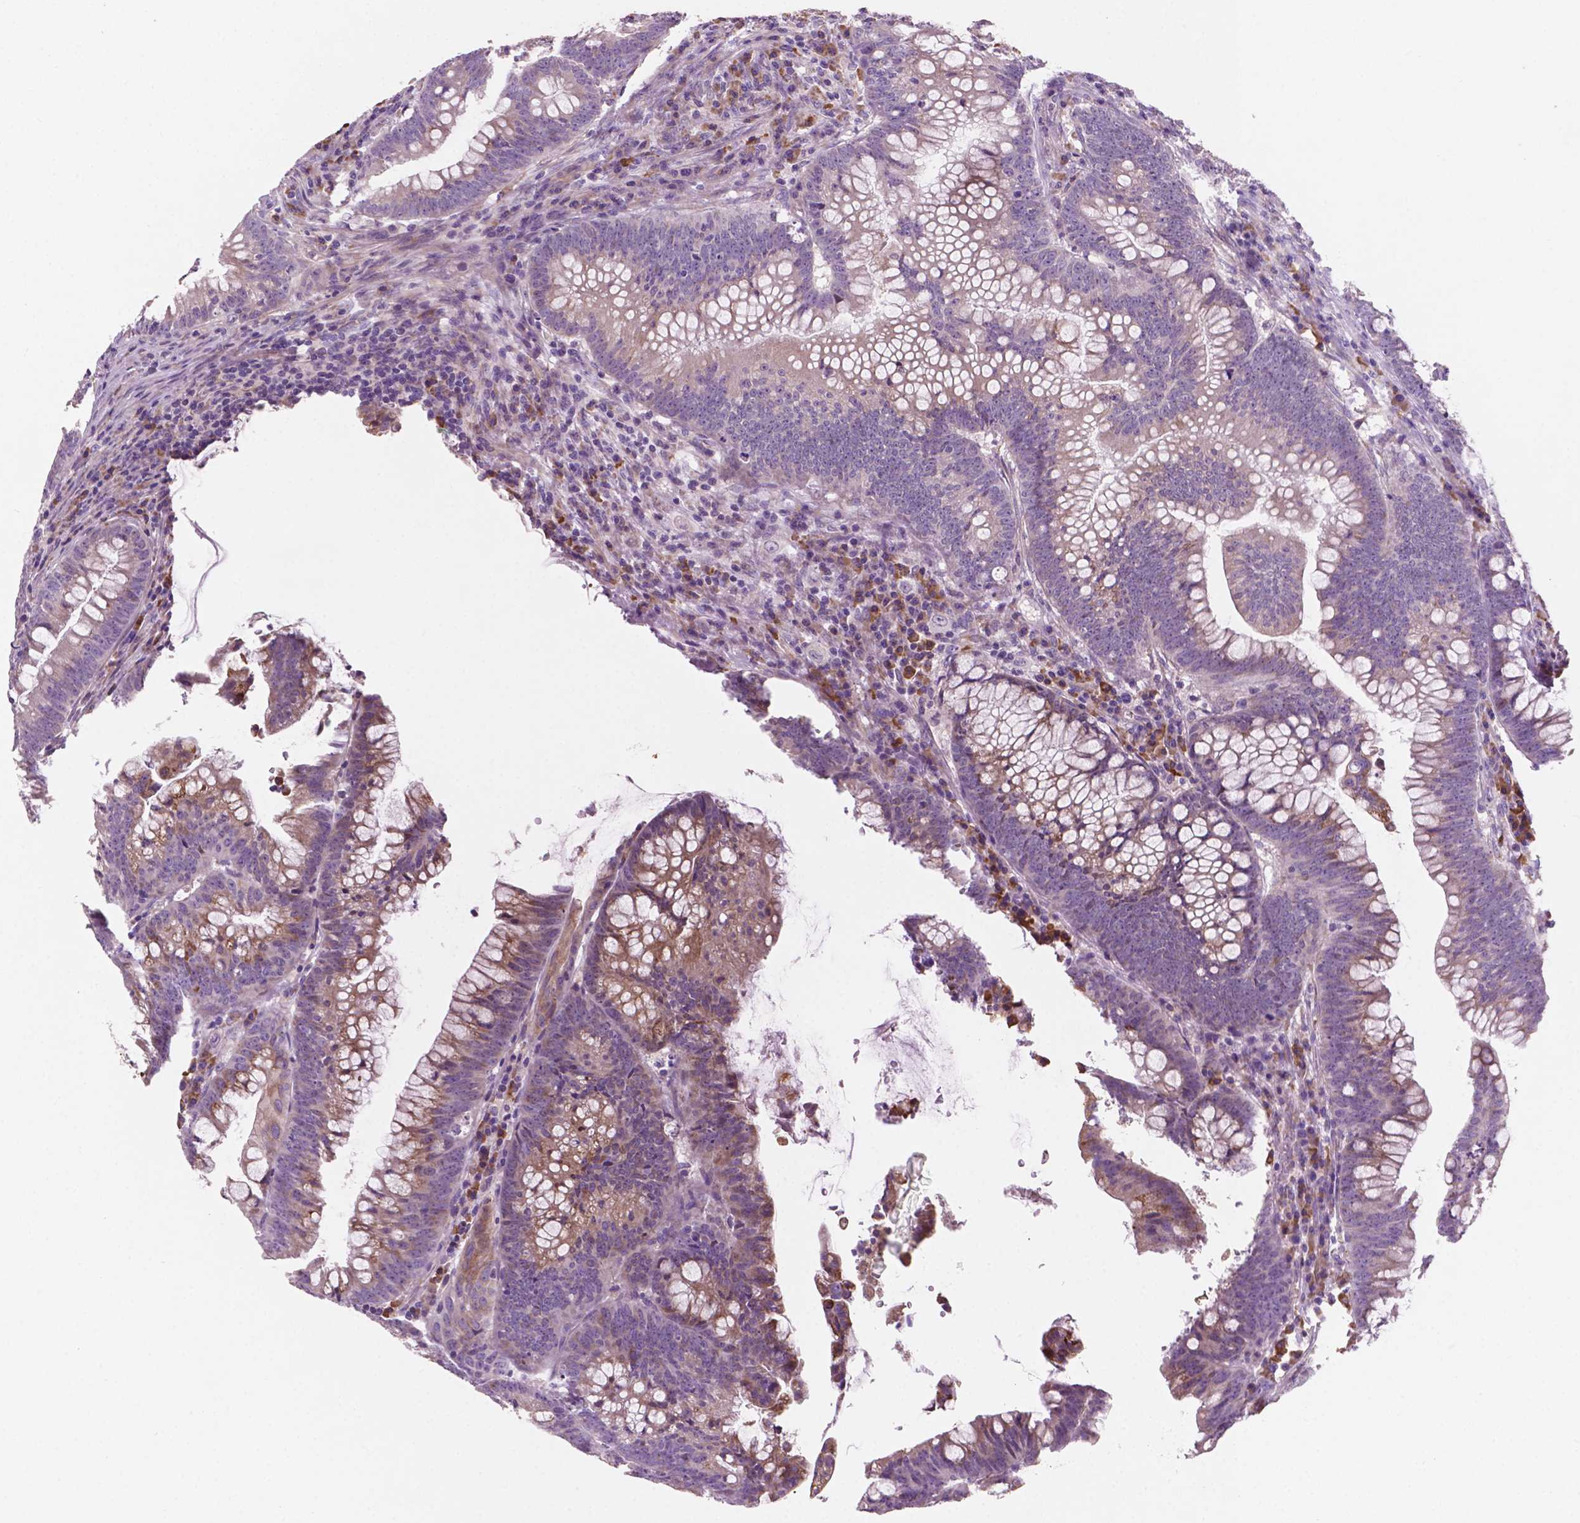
{"staining": {"intensity": "moderate", "quantity": "25%-75%", "location": "cytoplasmic/membranous"}, "tissue": "colorectal cancer", "cell_type": "Tumor cells", "image_type": "cancer", "snomed": [{"axis": "morphology", "description": "Adenocarcinoma, NOS"}, {"axis": "topography", "description": "Colon"}], "caption": "Moderate cytoplasmic/membranous positivity for a protein is present in about 25%-75% of tumor cells of colorectal adenocarcinoma using immunohistochemistry (IHC).", "gene": "LRP1B", "patient": {"sex": "male", "age": 62}}